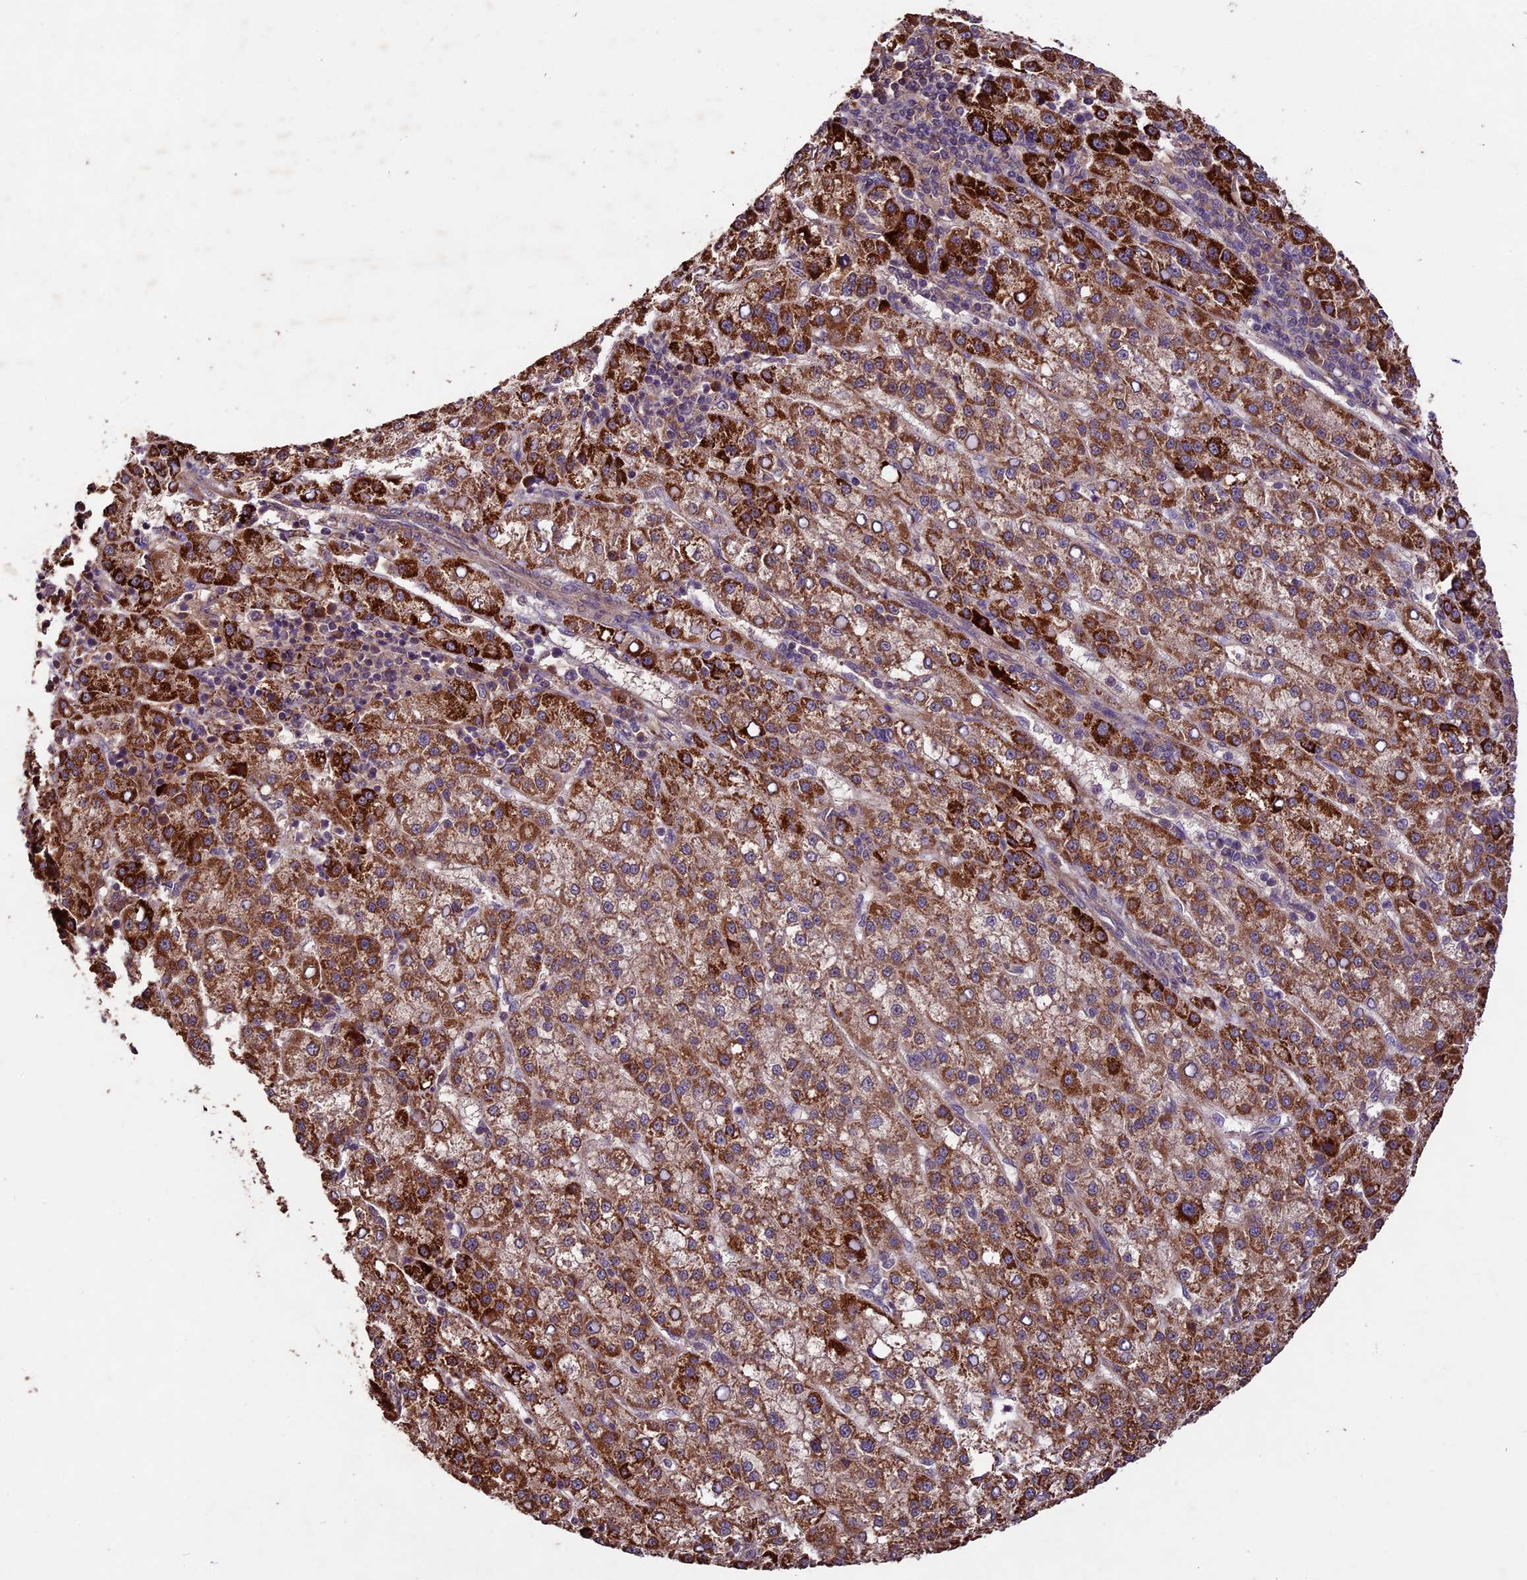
{"staining": {"intensity": "strong", "quantity": ">75%", "location": "cytoplasmic/membranous"}, "tissue": "liver cancer", "cell_type": "Tumor cells", "image_type": "cancer", "snomed": [{"axis": "morphology", "description": "Carcinoma, Hepatocellular, NOS"}, {"axis": "topography", "description": "Liver"}], "caption": "IHC (DAB (3,3'-diaminobenzidine)) staining of human liver cancer exhibits strong cytoplasmic/membranous protein expression in about >75% of tumor cells.", "gene": "CRLF1", "patient": {"sex": "female", "age": 58}}